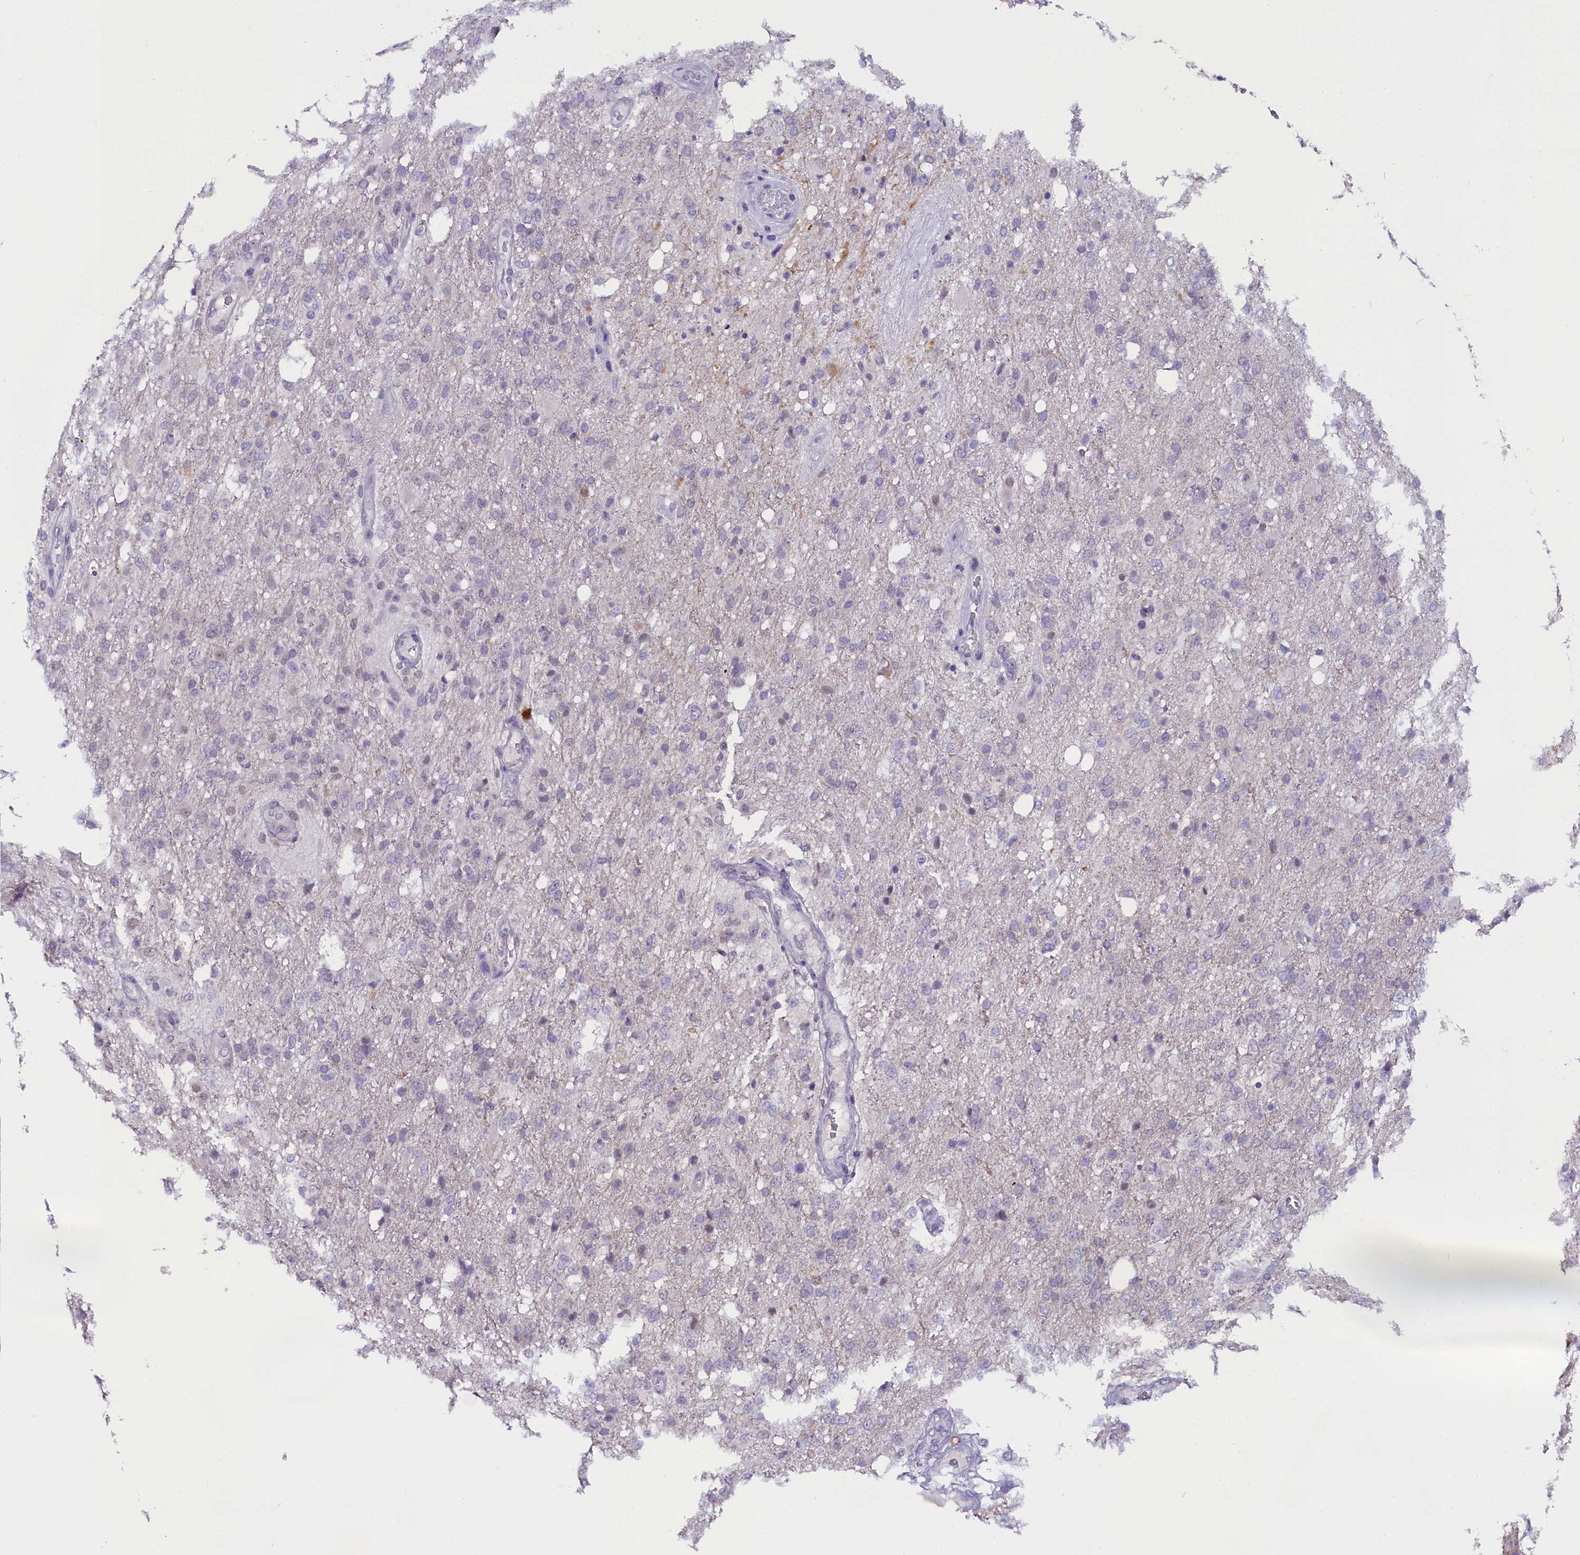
{"staining": {"intensity": "negative", "quantity": "none", "location": "none"}, "tissue": "glioma", "cell_type": "Tumor cells", "image_type": "cancer", "snomed": [{"axis": "morphology", "description": "Glioma, malignant, High grade"}, {"axis": "topography", "description": "Brain"}], "caption": "Image shows no significant protein expression in tumor cells of malignant glioma (high-grade).", "gene": "OSGEP", "patient": {"sex": "female", "age": 74}}